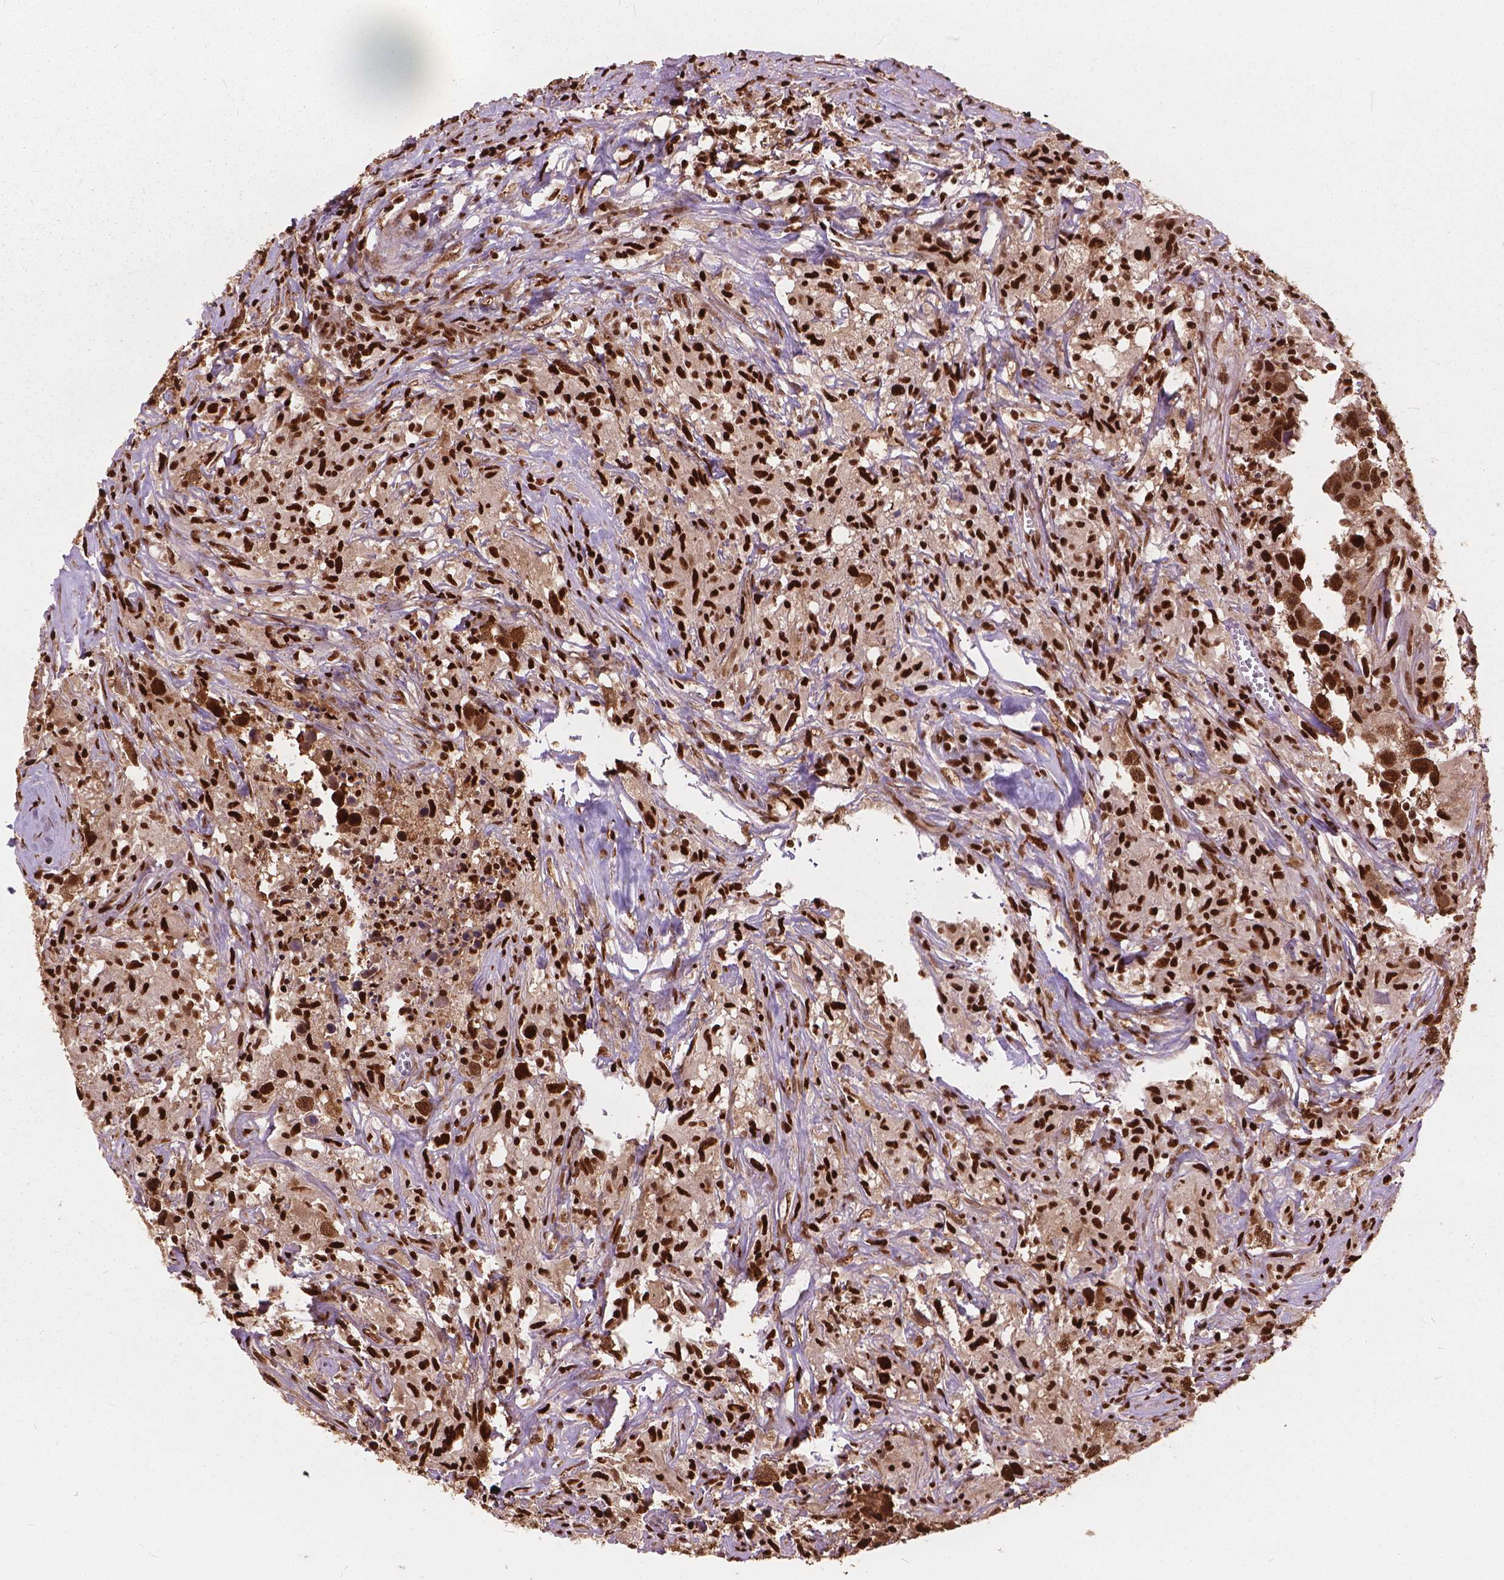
{"staining": {"intensity": "strong", "quantity": ">75%", "location": "cytoplasmic/membranous,nuclear"}, "tissue": "testis cancer", "cell_type": "Tumor cells", "image_type": "cancer", "snomed": [{"axis": "morphology", "description": "Seminoma, NOS"}, {"axis": "topography", "description": "Testis"}], "caption": "A brown stain shows strong cytoplasmic/membranous and nuclear staining of a protein in human seminoma (testis) tumor cells.", "gene": "ANP32B", "patient": {"sex": "male", "age": 49}}